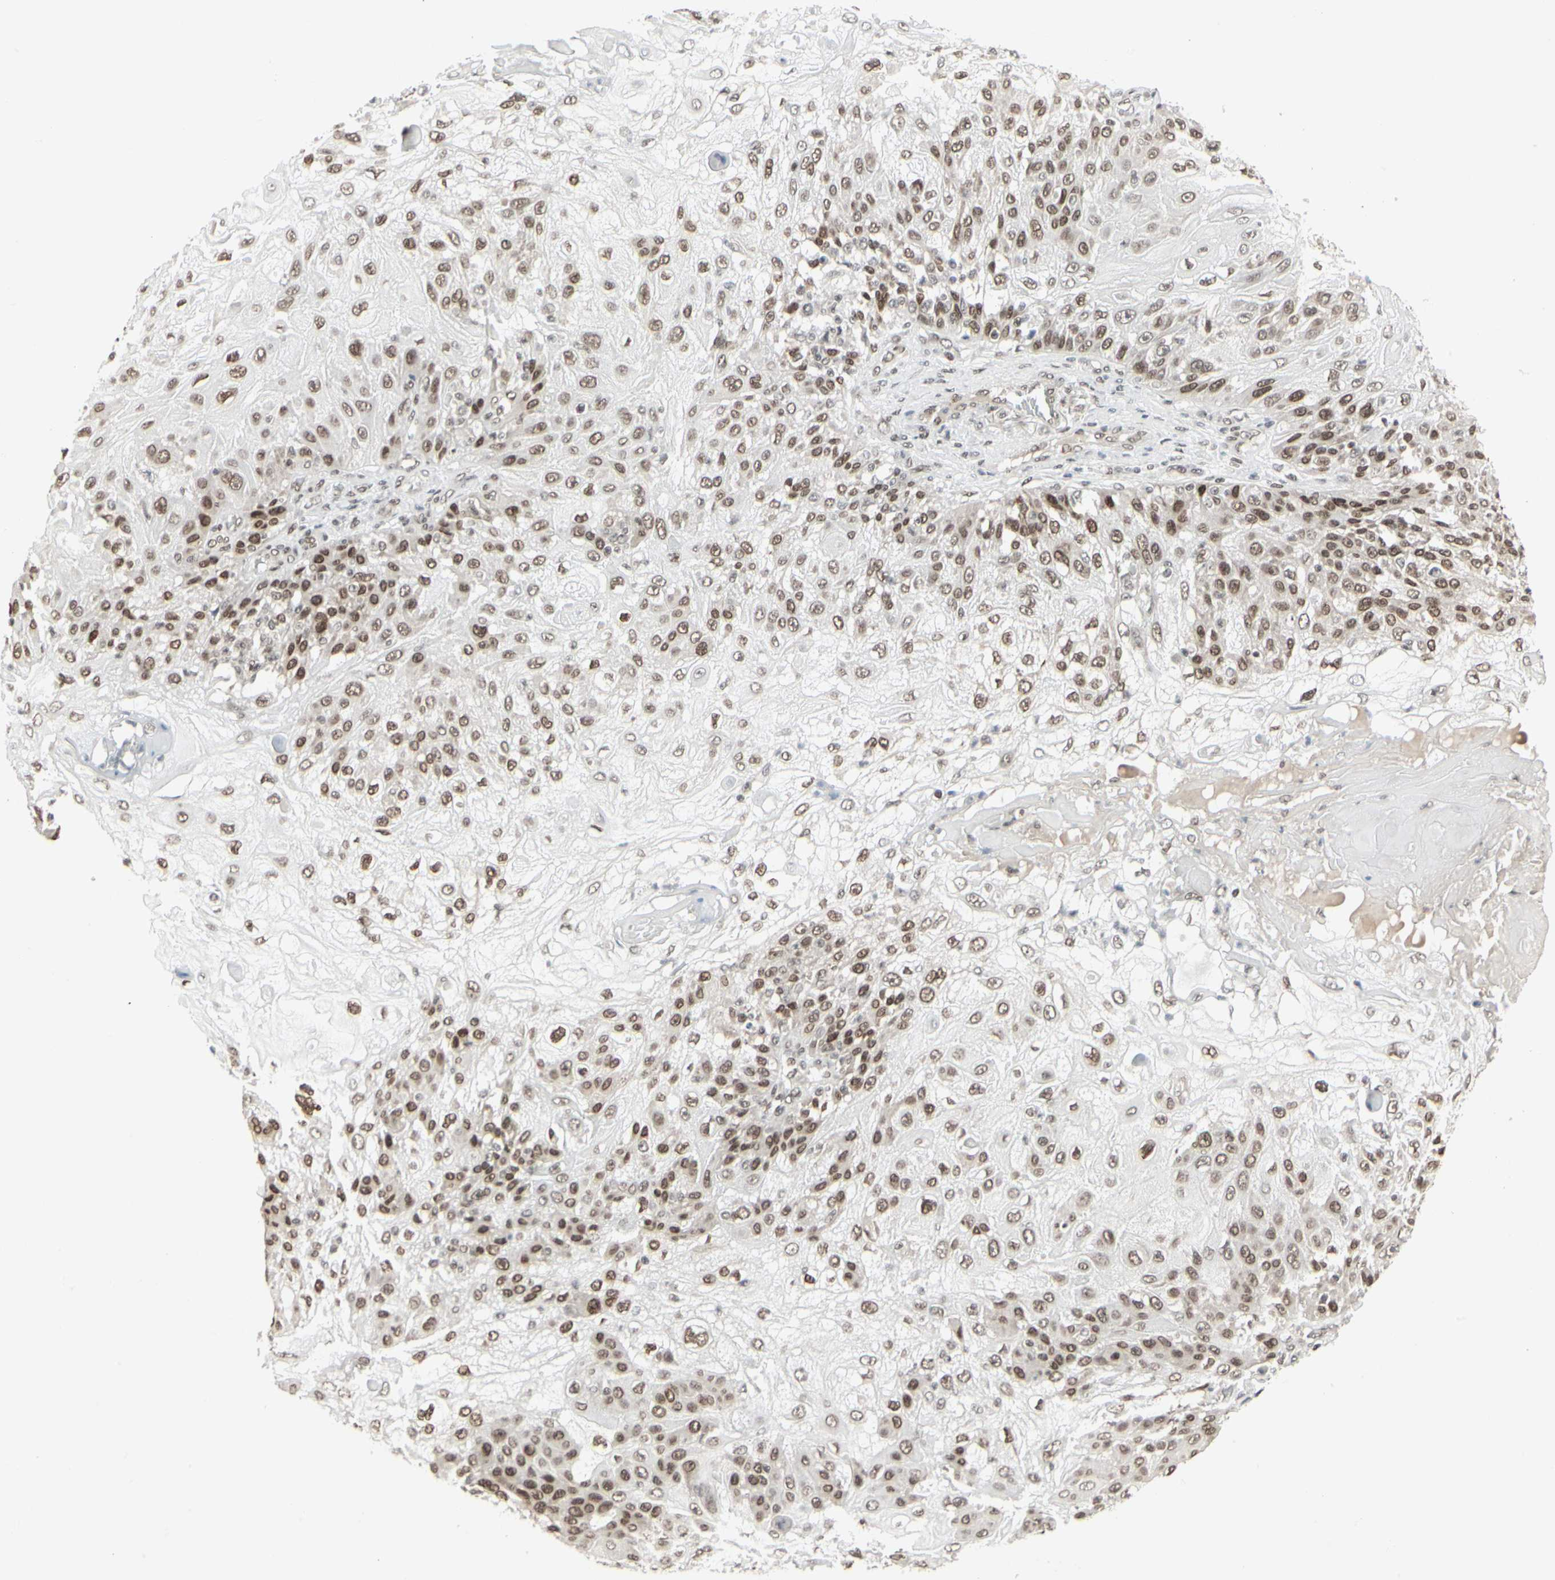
{"staining": {"intensity": "moderate", "quantity": ">75%", "location": "nuclear"}, "tissue": "skin cancer", "cell_type": "Tumor cells", "image_type": "cancer", "snomed": [{"axis": "morphology", "description": "Normal tissue, NOS"}, {"axis": "morphology", "description": "Squamous cell carcinoma, NOS"}, {"axis": "topography", "description": "Skin"}], "caption": "Immunohistochemistry (DAB) staining of human skin cancer (squamous cell carcinoma) reveals moderate nuclear protein expression in about >75% of tumor cells.", "gene": "HMG20A", "patient": {"sex": "female", "age": 83}}